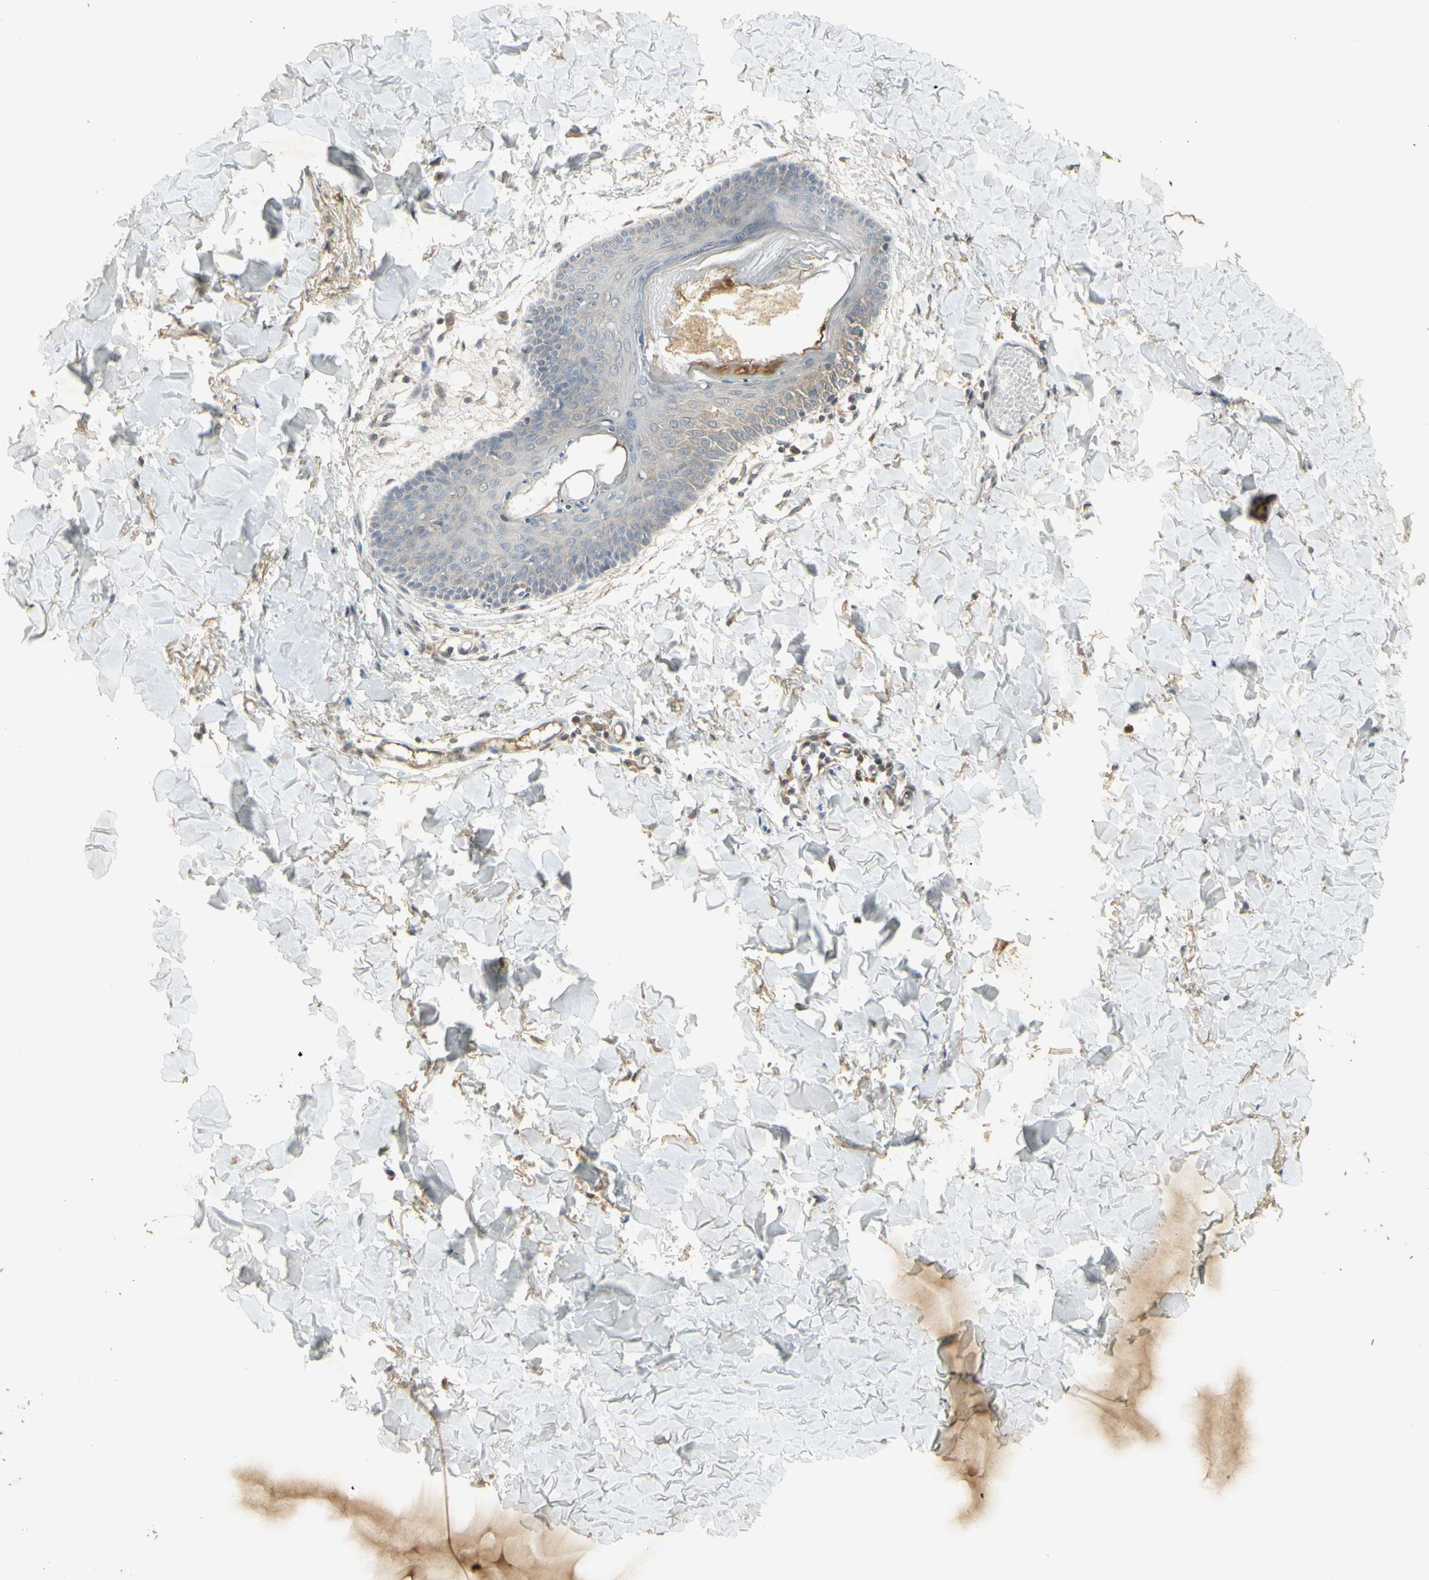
{"staining": {"intensity": "weak", "quantity": "25%-75%", "location": "cytoplasmic/membranous"}, "tissue": "skin", "cell_type": "Fibroblasts", "image_type": "normal", "snomed": [{"axis": "morphology", "description": "Normal tissue, NOS"}, {"axis": "topography", "description": "Skin"}], "caption": "This is an image of immunohistochemistry staining of normal skin, which shows weak staining in the cytoplasmic/membranous of fibroblasts.", "gene": "NRG4", "patient": {"sex": "female", "age": 17}}